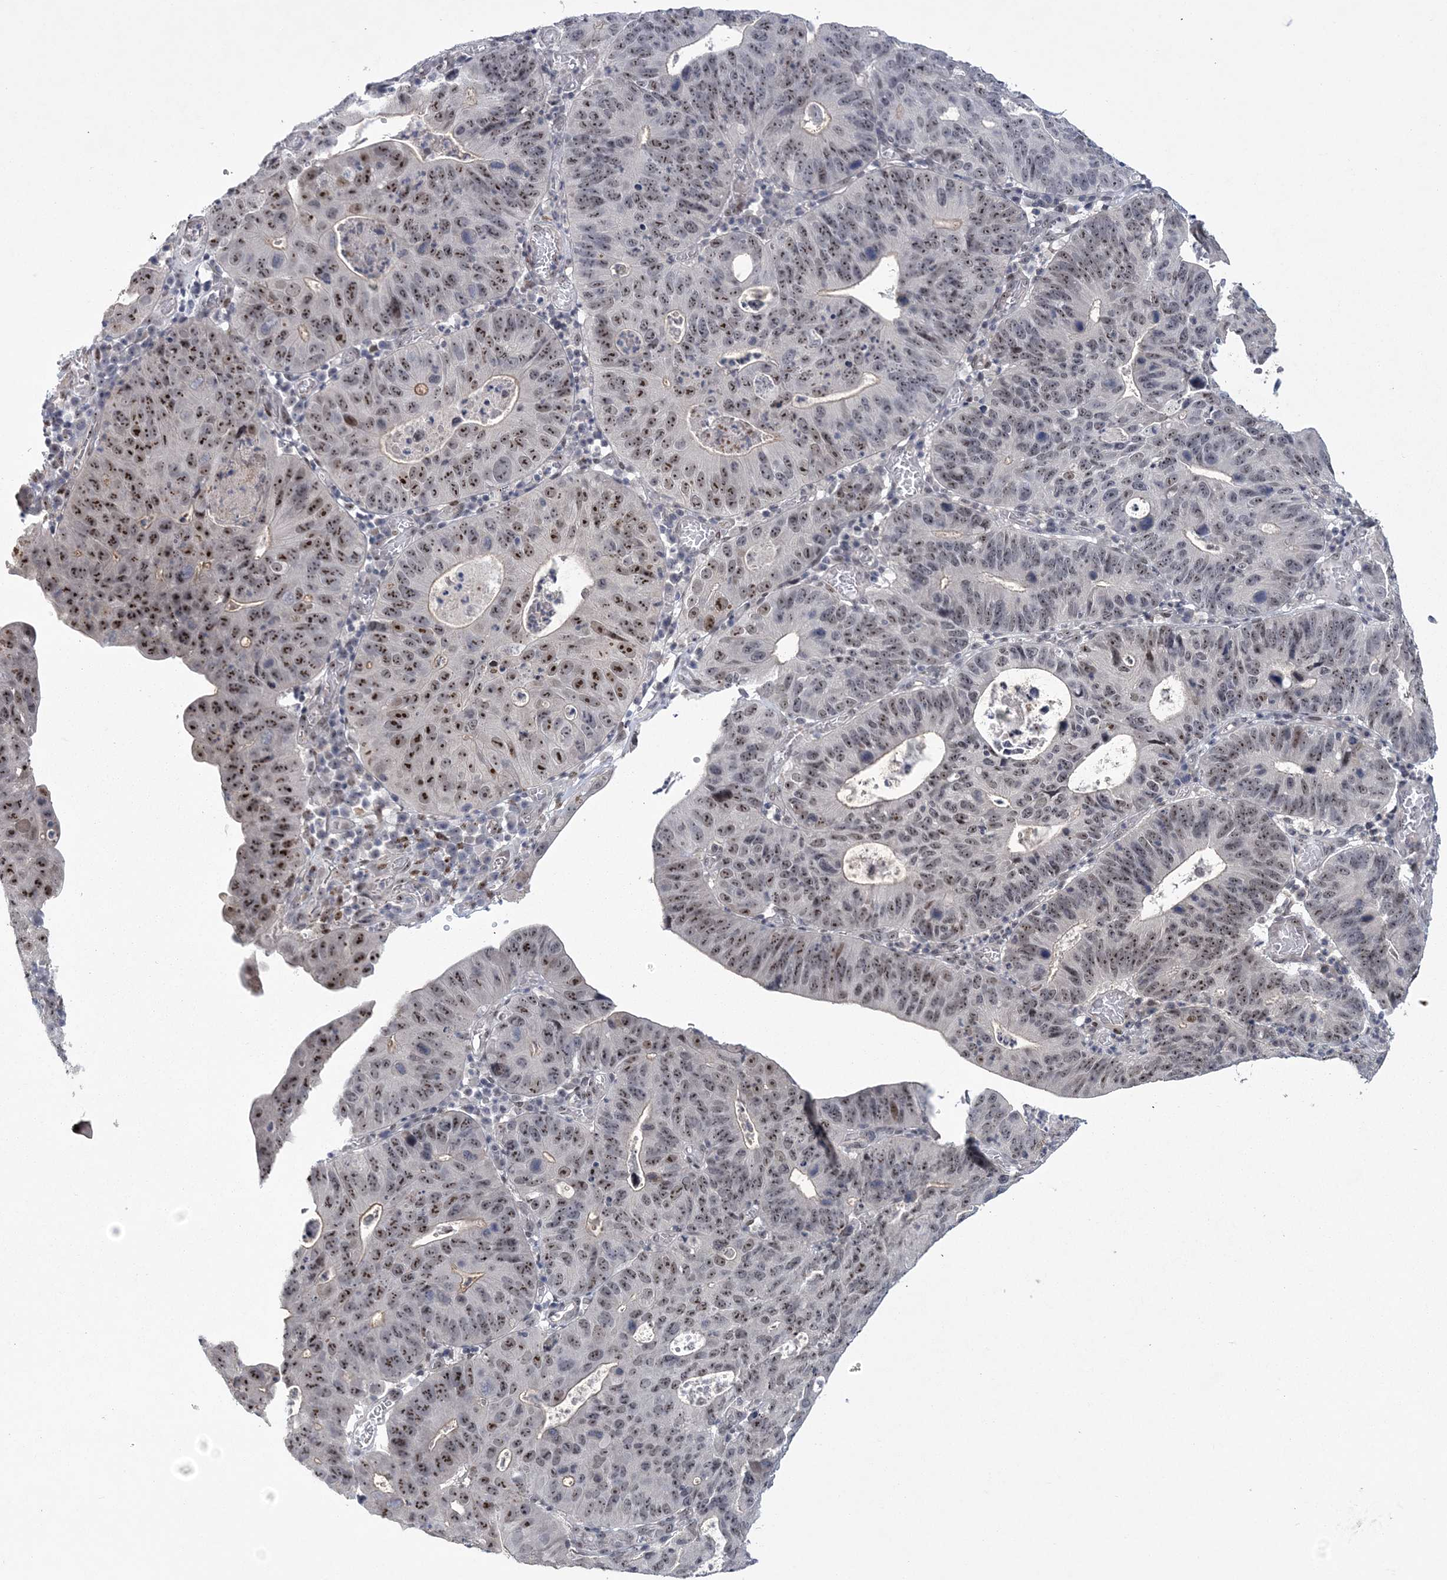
{"staining": {"intensity": "moderate", "quantity": "25%-75%", "location": "nuclear"}, "tissue": "stomach cancer", "cell_type": "Tumor cells", "image_type": "cancer", "snomed": [{"axis": "morphology", "description": "Adenocarcinoma, NOS"}, {"axis": "topography", "description": "Stomach"}], "caption": "Adenocarcinoma (stomach) stained with DAB IHC exhibits medium levels of moderate nuclear expression in about 25%-75% of tumor cells.", "gene": "HOMEZ", "patient": {"sex": "male", "age": 59}}